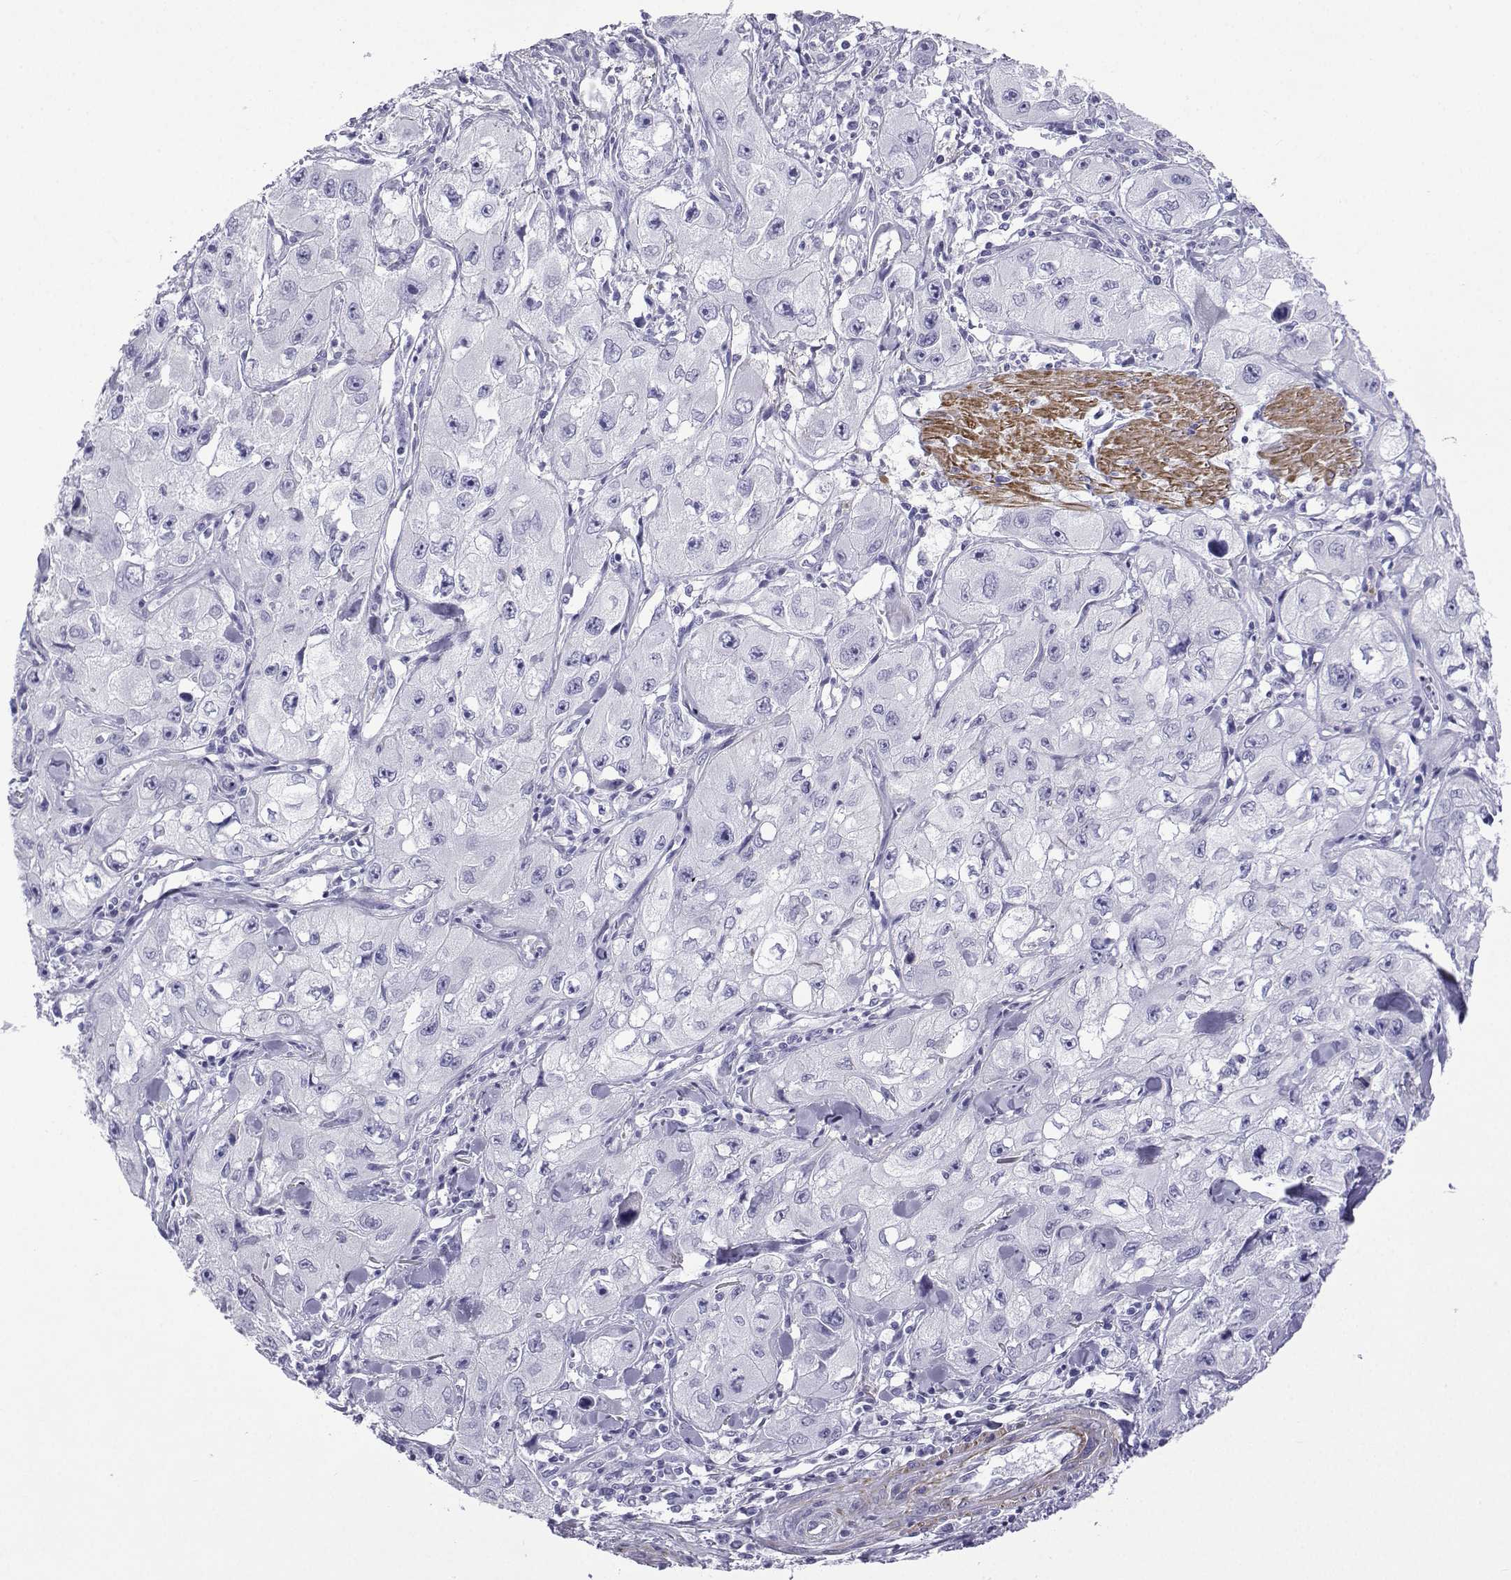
{"staining": {"intensity": "negative", "quantity": "none", "location": "none"}, "tissue": "skin cancer", "cell_type": "Tumor cells", "image_type": "cancer", "snomed": [{"axis": "morphology", "description": "Squamous cell carcinoma, NOS"}, {"axis": "topography", "description": "Skin"}, {"axis": "topography", "description": "Subcutis"}], "caption": "This is an immunohistochemistry (IHC) image of skin cancer (squamous cell carcinoma). There is no staining in tumor cells.", "gene": "KCNF1", "patient": {"sex": "male", "age": 73}}